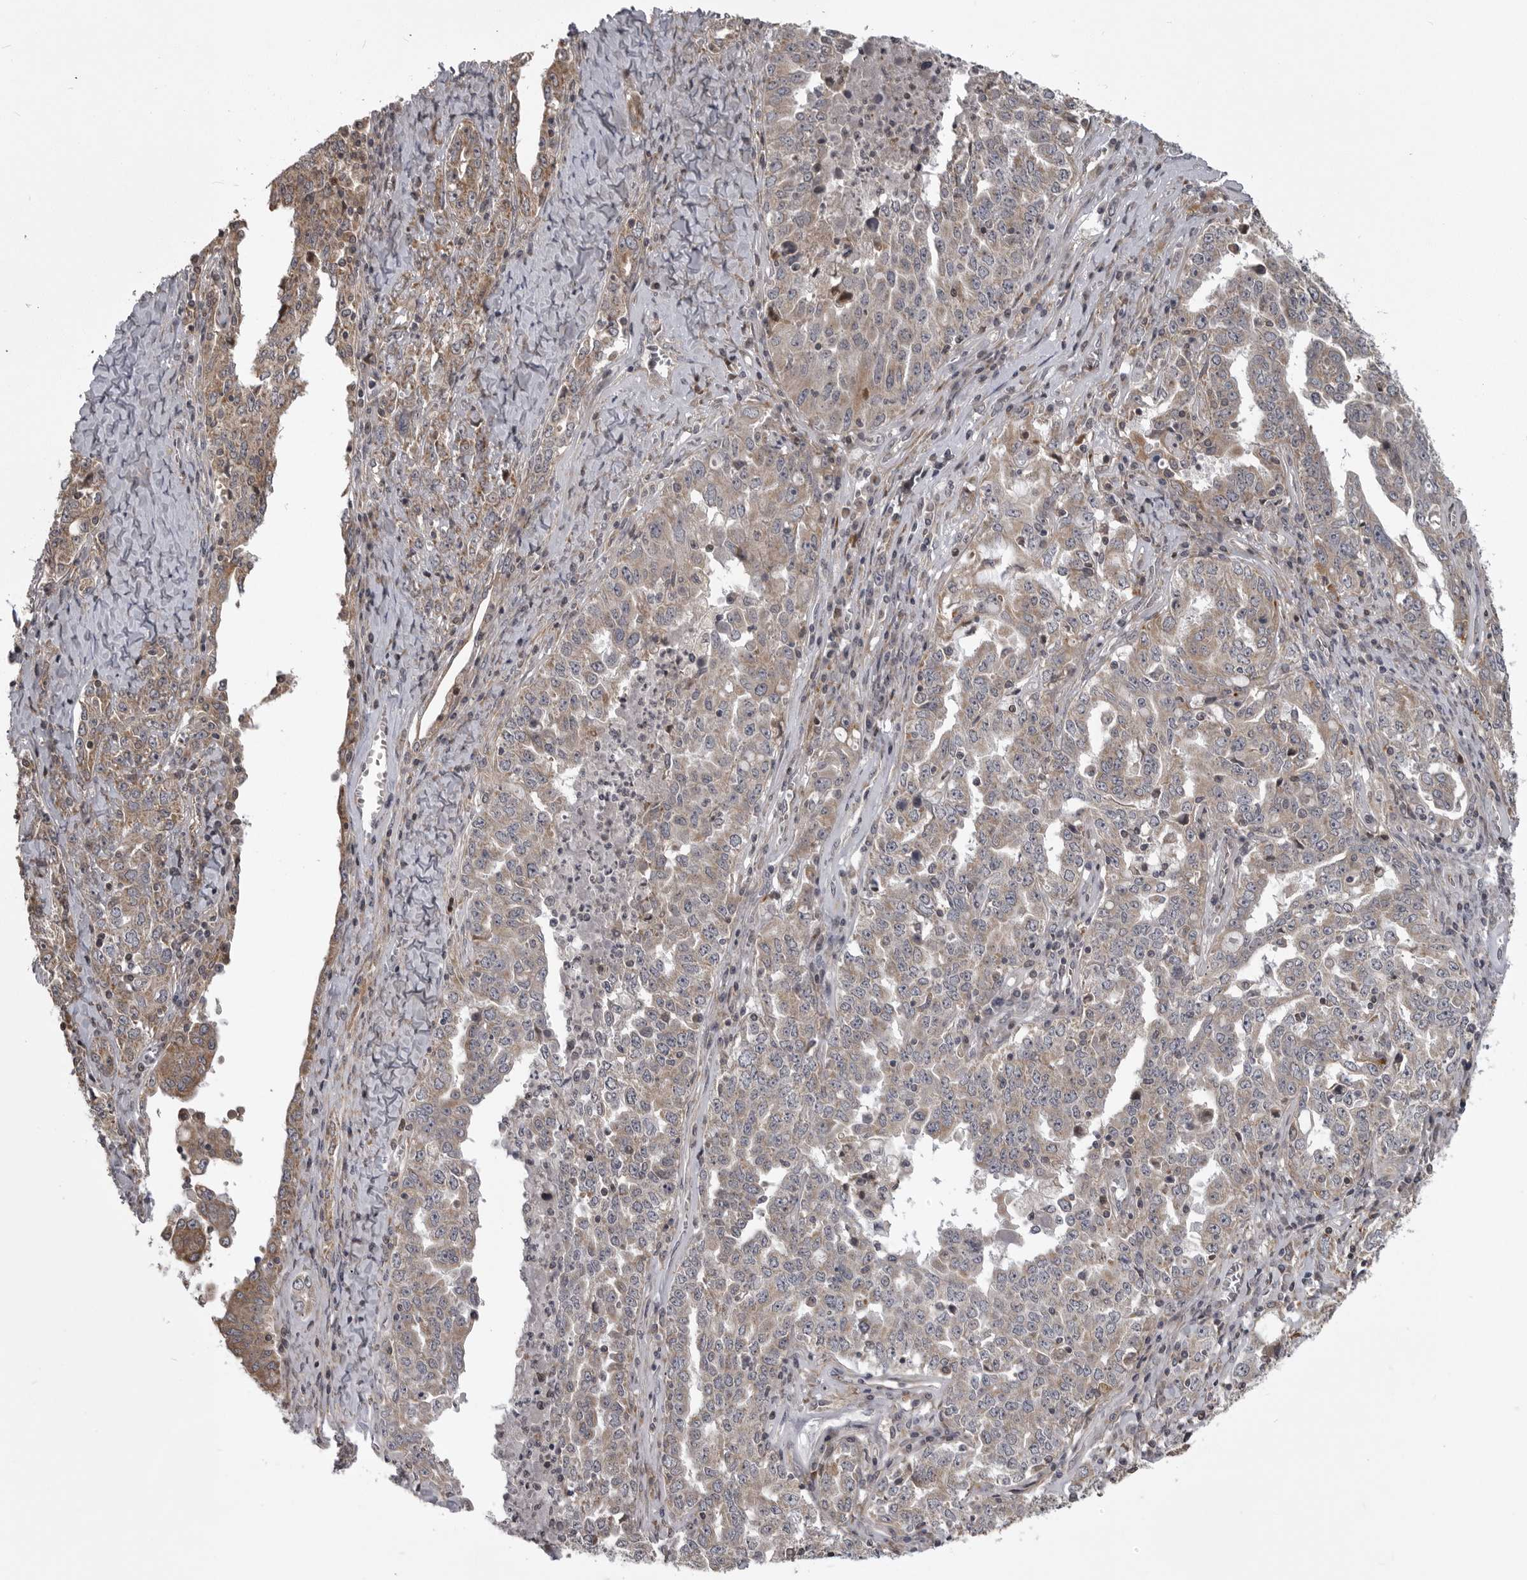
{"staining": {"intensity": "weak", "quantity": "<25%", "location": "cytoplasmic/membranous"}, "tissue": "ovarian cancer", "cell_type": "Tumor cells", "image_type": "cancer", "snomed": [{"axis": "morphology", "description": "Carcinoma, endometroid"}, {"axis": "topography", "description": "Ovary"}], "caption": "Tumor cells are negative for protein expression in human ovarian cancer (endometroid carcinoma).", "gene": "ZNRF1", "patient": {"sex": "female", "age": 62}}